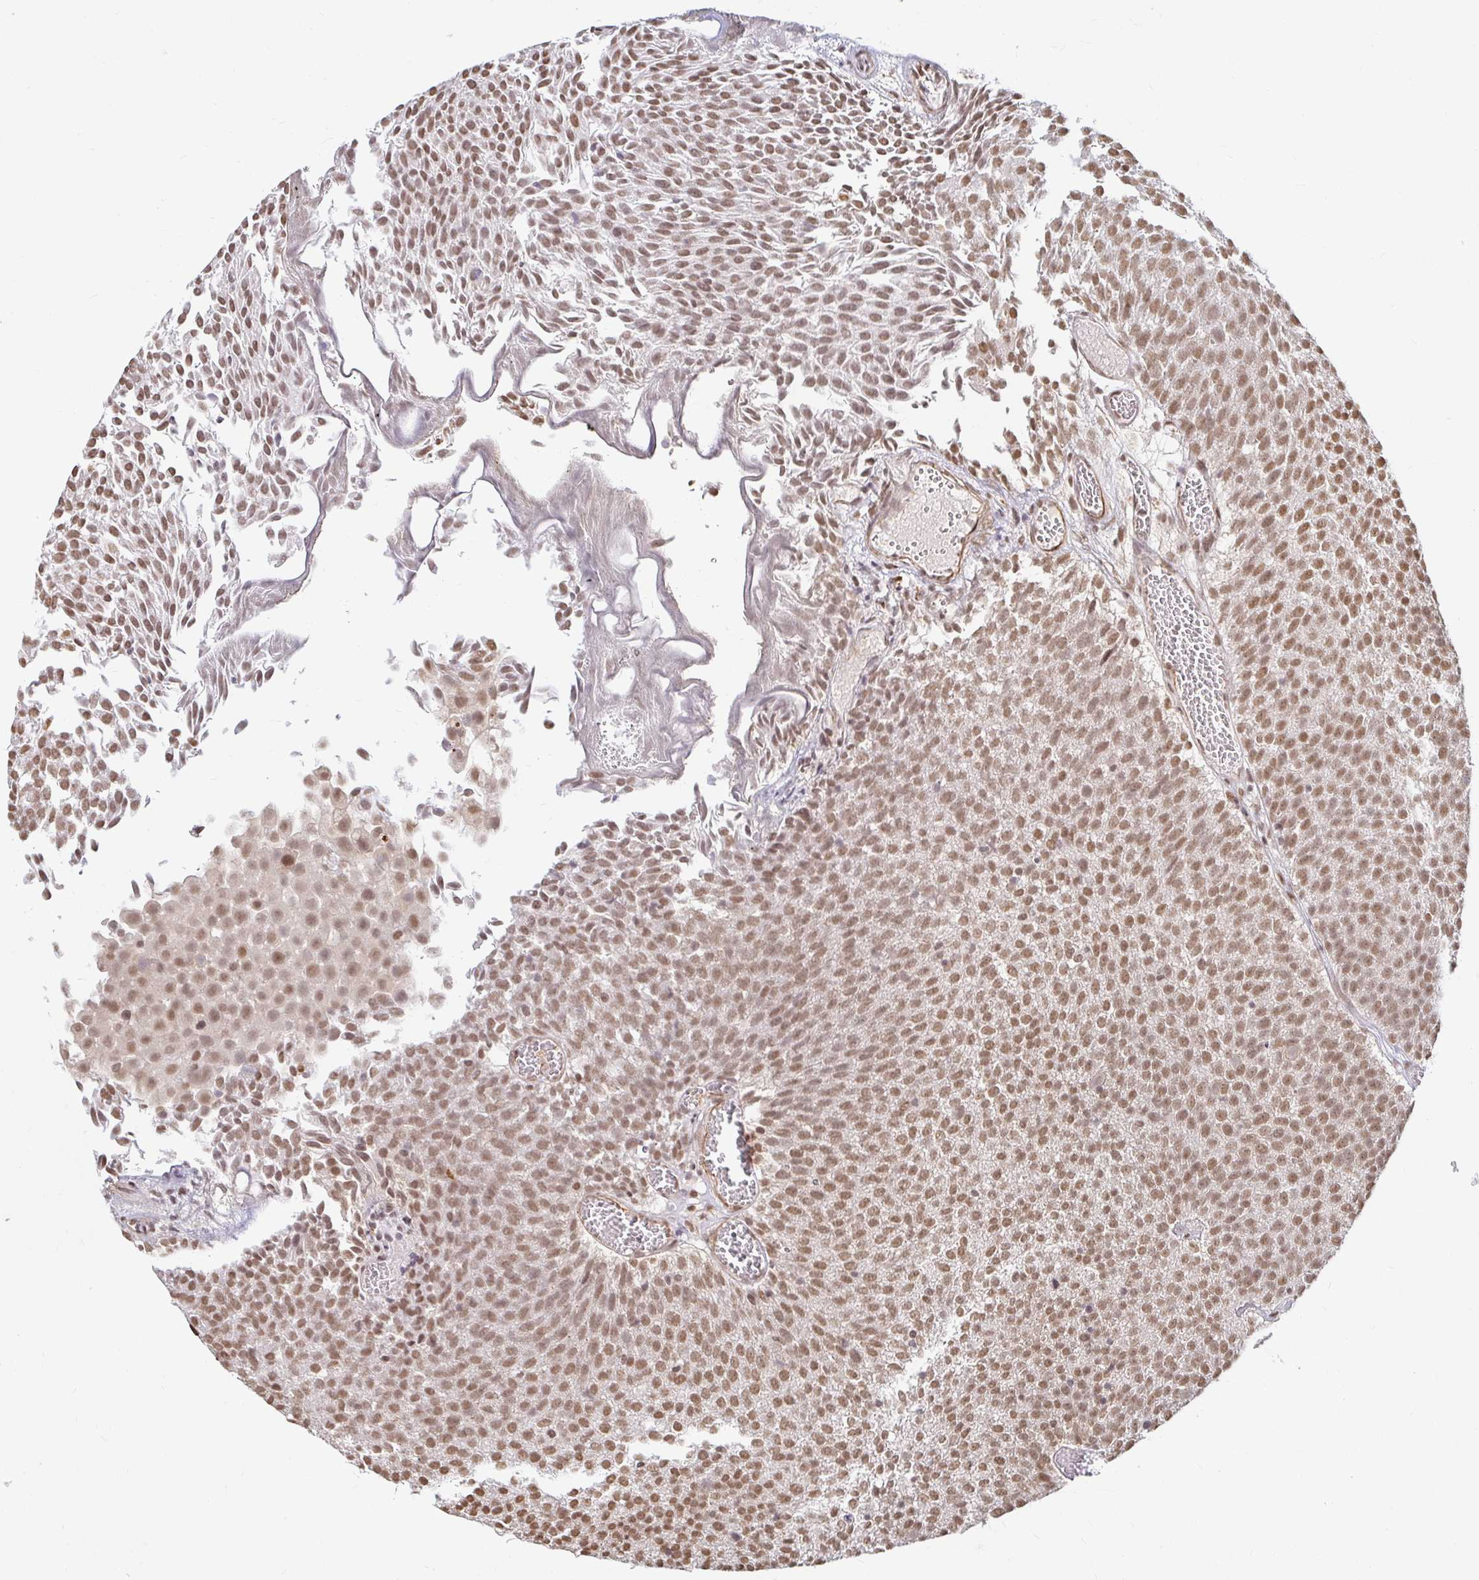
{"staining": {"intensity": "moderate", "quantity": ">75%", "location": "nuclear"}, "tissue": "urothelial cancer", "cell_type": "Tumor cells", "image_type": "cancer", "snomed": [{"axis": "morphology", "description": "Urothelial carcinoma, Low grade"}, {"axis": "topography", "description": "Urinary bladder"}], "caption": "A brown stain highlights moderate nuclear expression of a protein in low-grade urothelial carcinoma tumor cells. Ihc stains the protein in brown and the nuclei are stained blue.", "gene": "HNRNPU", "patient": {"sex": "female", "age": 79}}